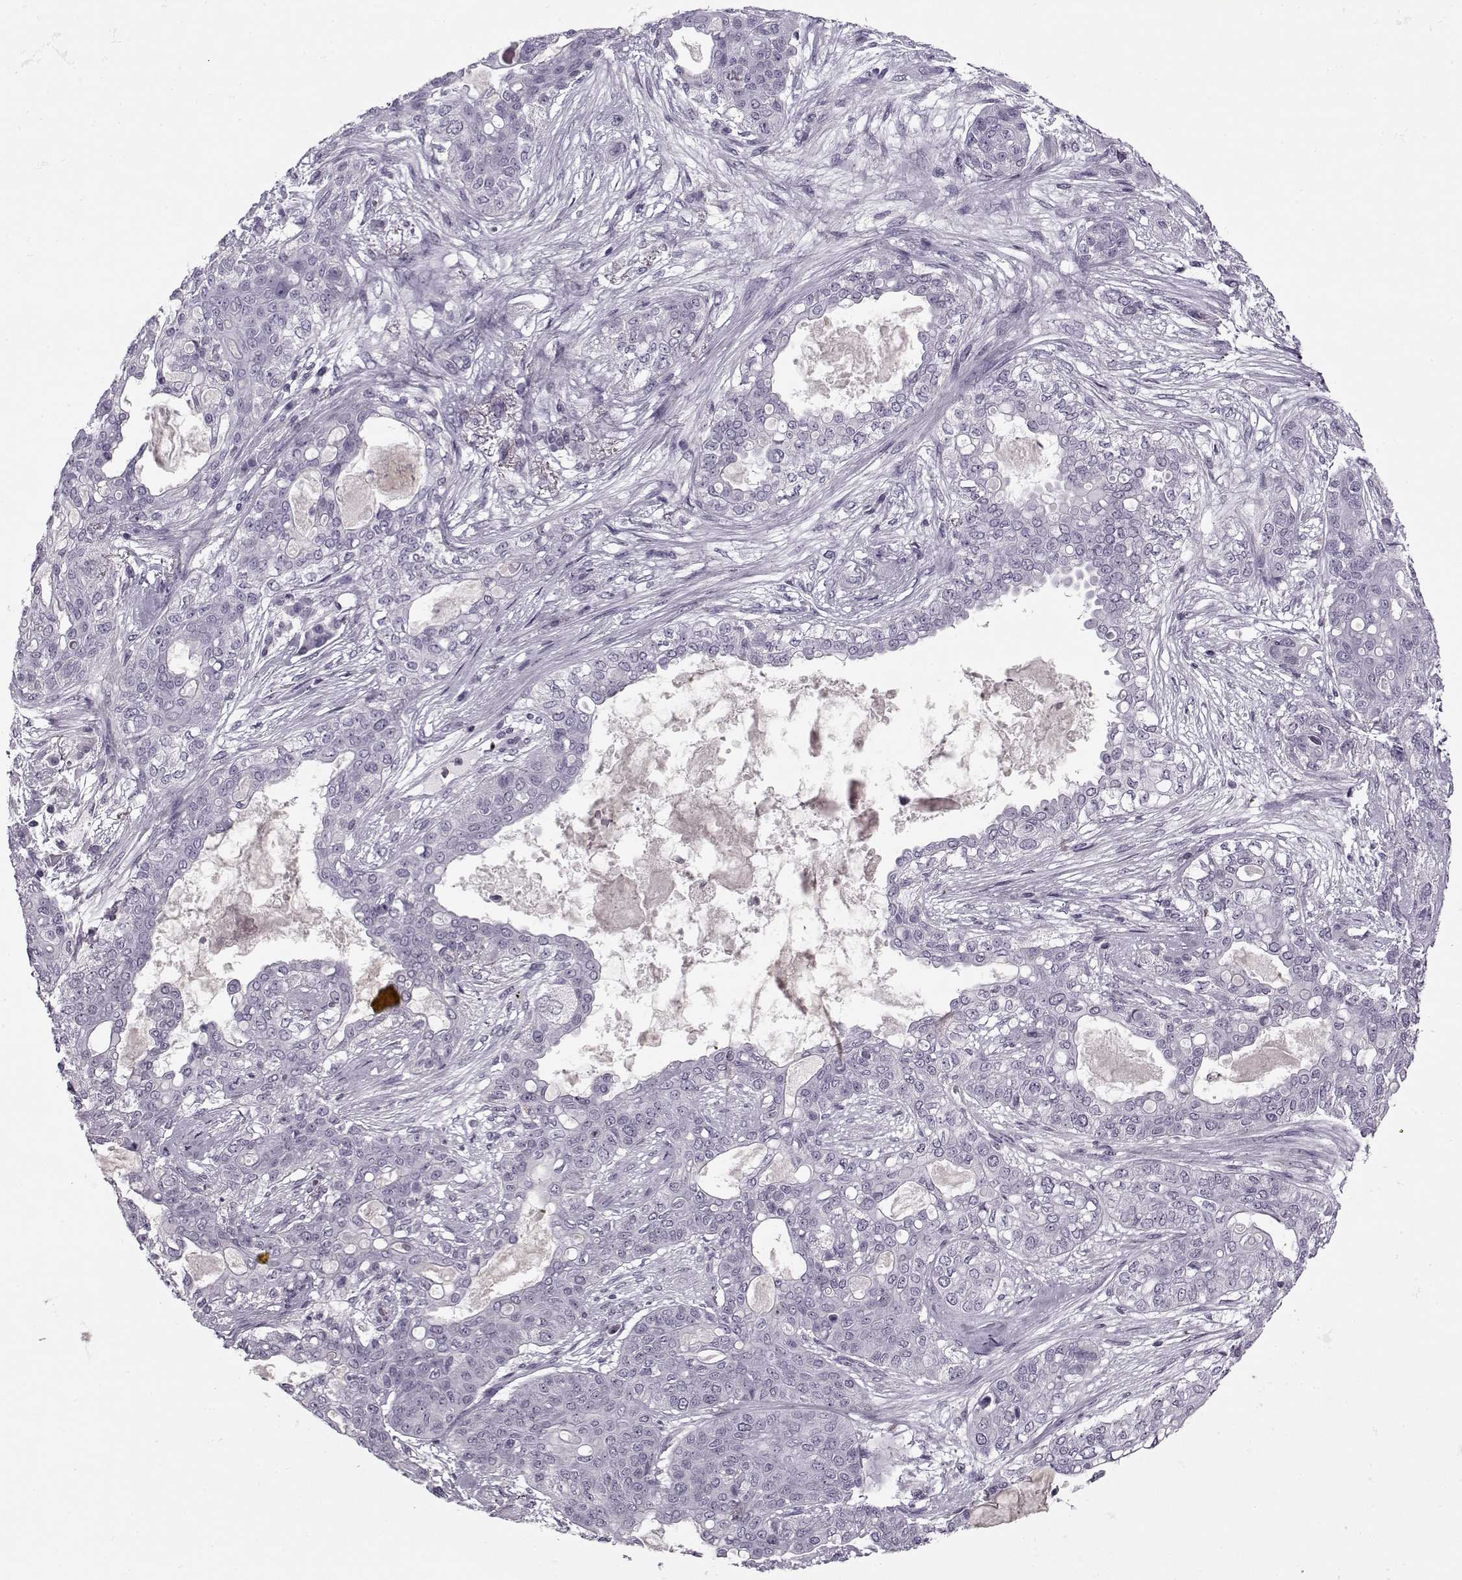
{"staining": {"intensity": "negative", "quantity": "none", "location": "none"}, "tissue": "lung cancer", "cell_type": "Tumor cells", "image_type": "cancer", "snomed": [{"axis": "morphology", "description": "Squamous cell carcinoma, NOS"}, {"axis": "topography", "description": "Lung"}], "caption": "Immunohistochemistry photomicrograph of lung cancer (squamous cell carcinoma) stained for a protein (brown), which exhibits no staining in tumor cells.", "gene": "PNMT", "patient": {"sex": "female", "age": 70}}